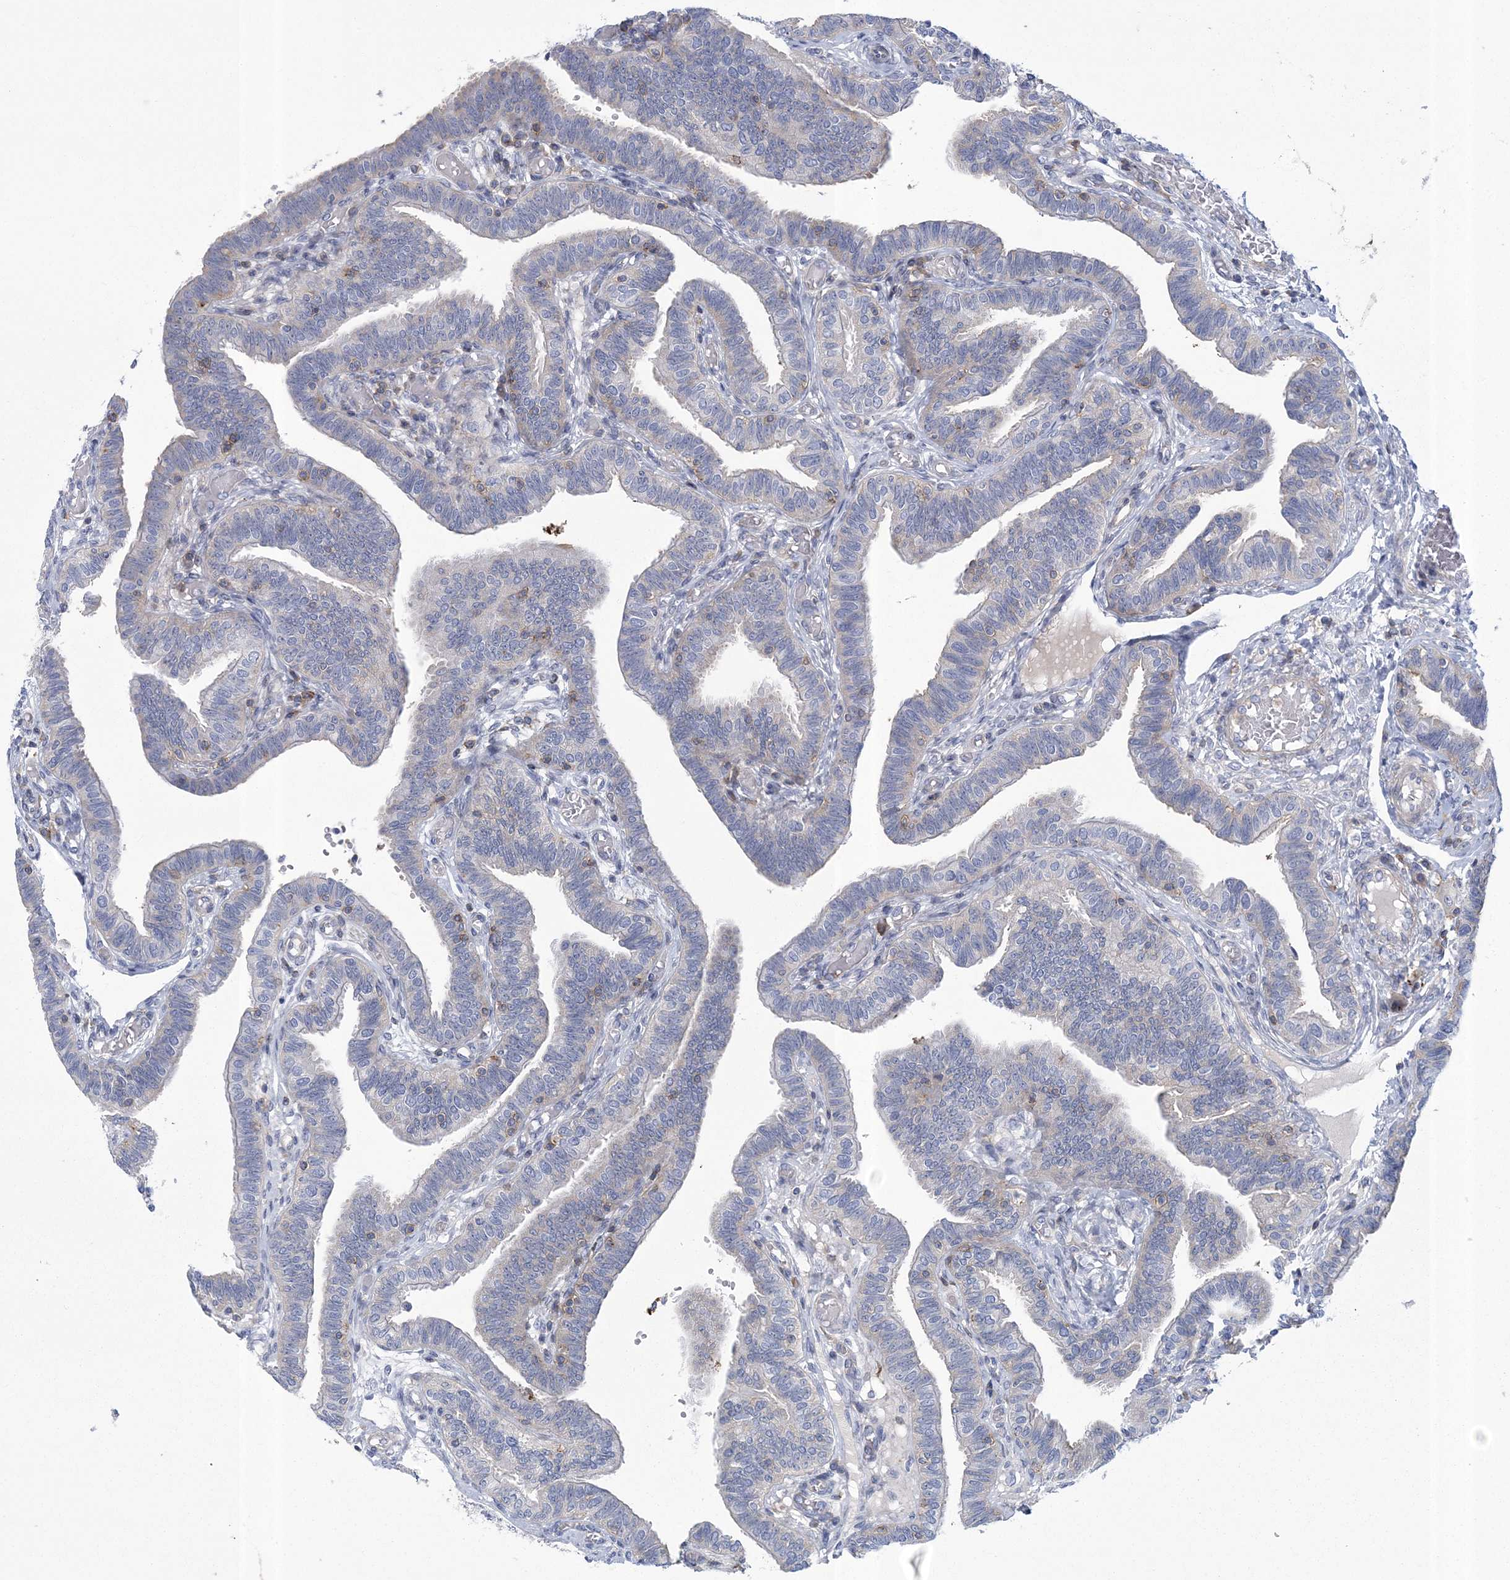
{"staining": {"intensity": "weak", "quantity": "25%-75%", "location": "cytoplasmic/membranous"}, "tissue": "fallopian tube", "cell_type": "Glandular cells", "image_type": "normal", "snomed": [{"axis": "morphology", "description": "Normal tissue, NOS"}, {"axis": "topography", "description": "Fallopian tube"}], "caption": "Weak cytoplasmic/membranous positivity is present in about 25%-75% of glandular cells in normal fallopian tube.", "gene": "ARSJ", "patient": {"sex": "female", "age": 39}}